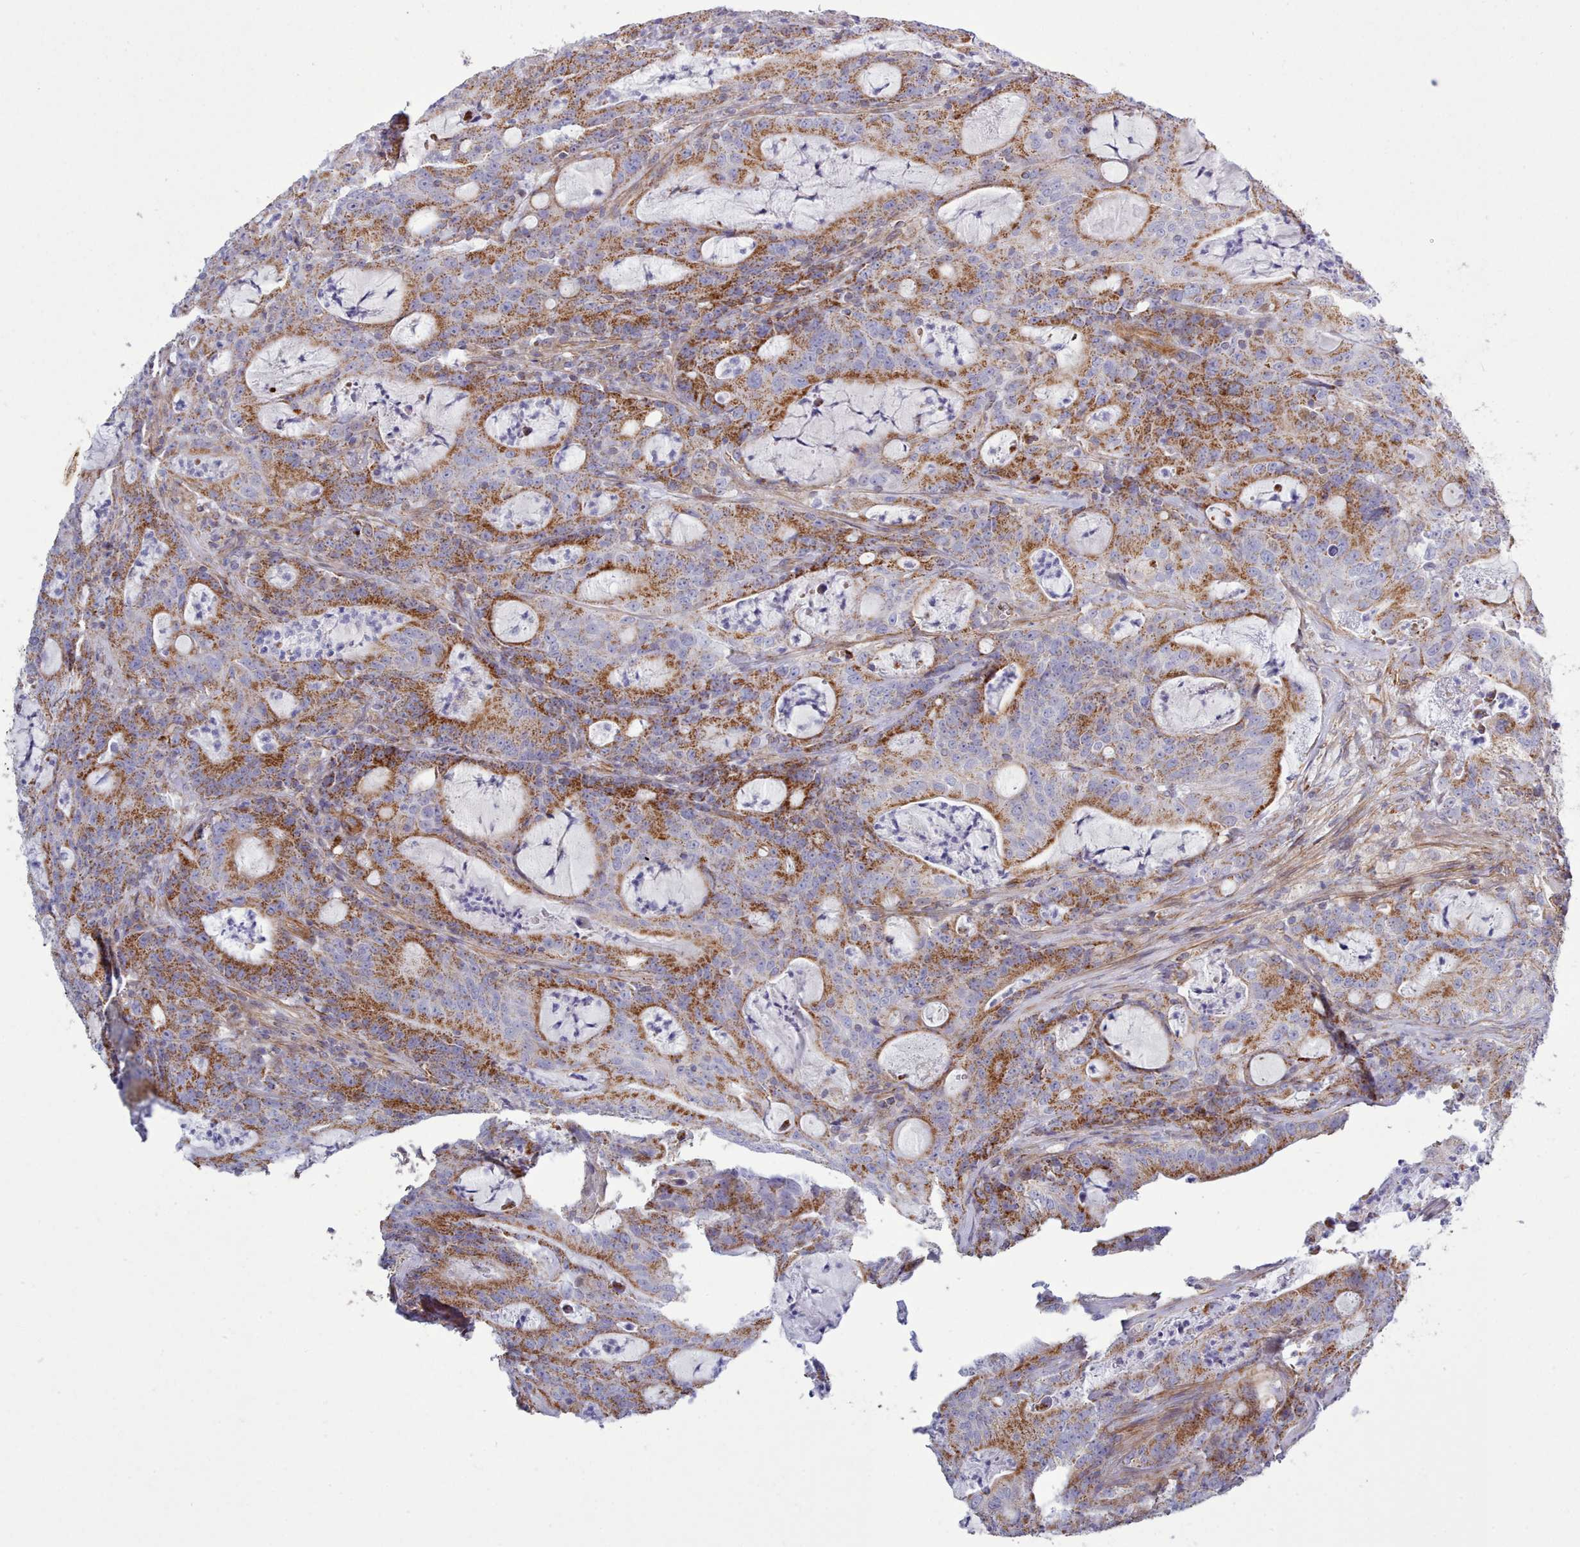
{"staining": {"intensity": "strong", "quantity": ">75%", "location": "cytoplasmic/membranous"}, "tissue": "colorectal cancer", "cell_type": "Tumor cells", "image_type": "cancer", "snomed": [{"axis": "morphology", "description": "Adenocarcinoma, NOS"}, {"axis": "topography", "description": "Colon"}], "caption": "Protein staining of colorectal adenocarcinoma tissue exhibits strong cytoplasmic/membranous positivity in about >75% of tumor cells.", "gene": "MRPL21", "patient": {"sex": "male", "age": 83}}